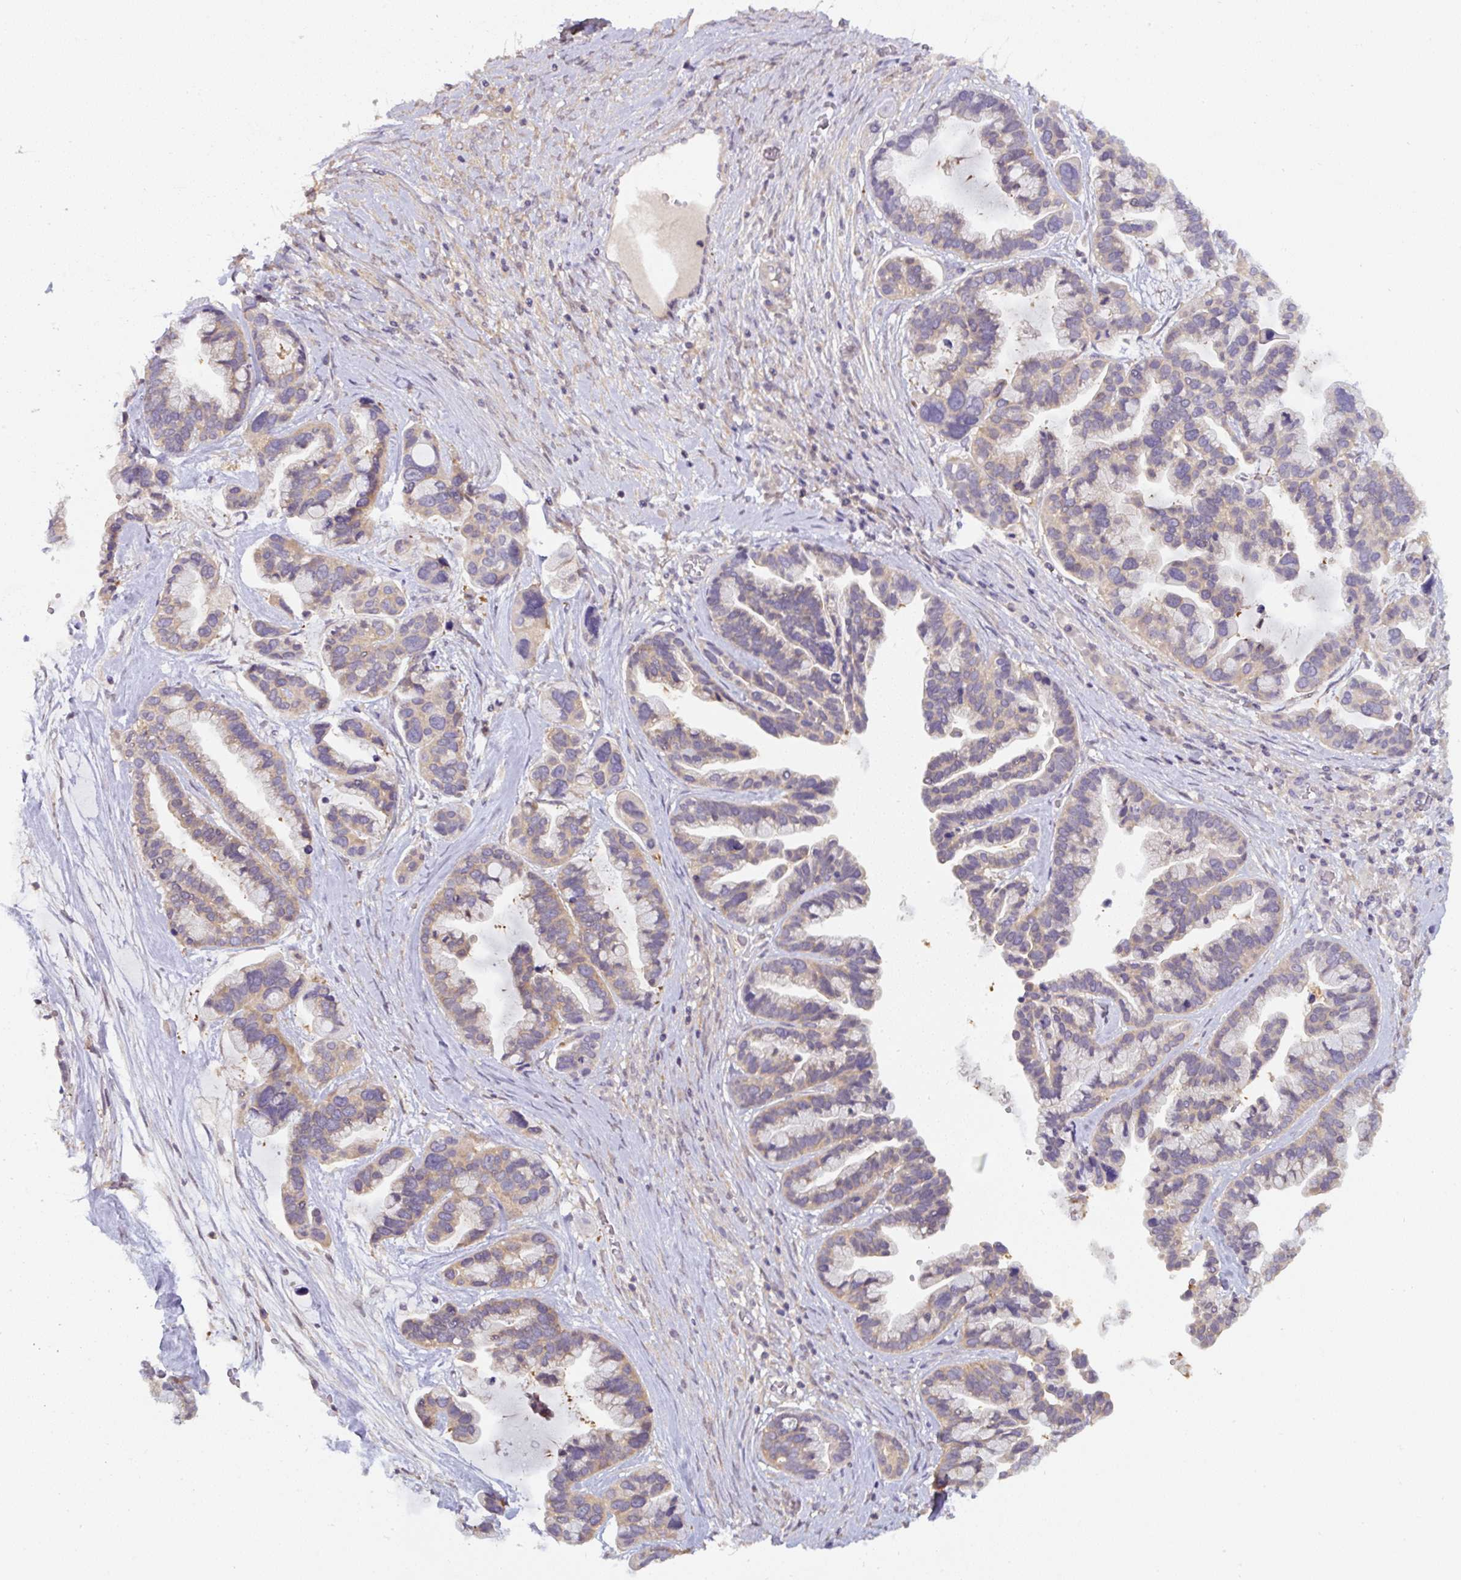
{"staining": {"intensity": "weak", "quantity": ">75%", "location": "cytoplasmic/membranous"}, "tissue": "ovarian cancer", "cell_type": "Tumor cells", "image_type": "cancer", "snomed": [{"axis": "morphology", "description": "Cystadenocarcinoma, serous, NOS"}, {"axis": "topography", "description": "Ovary"}], "caption": "Brown immunohistochemical staining in human ovarian serous cystadenocarcinoma exhibits weak cytoplasmic/membranous positivity in about >75% of tumor cells. (brown staining indicates protein expression, while blue staining denotes nuclei).", "gene": "ST13", "patient": {"sex": "female", "age": 56}}